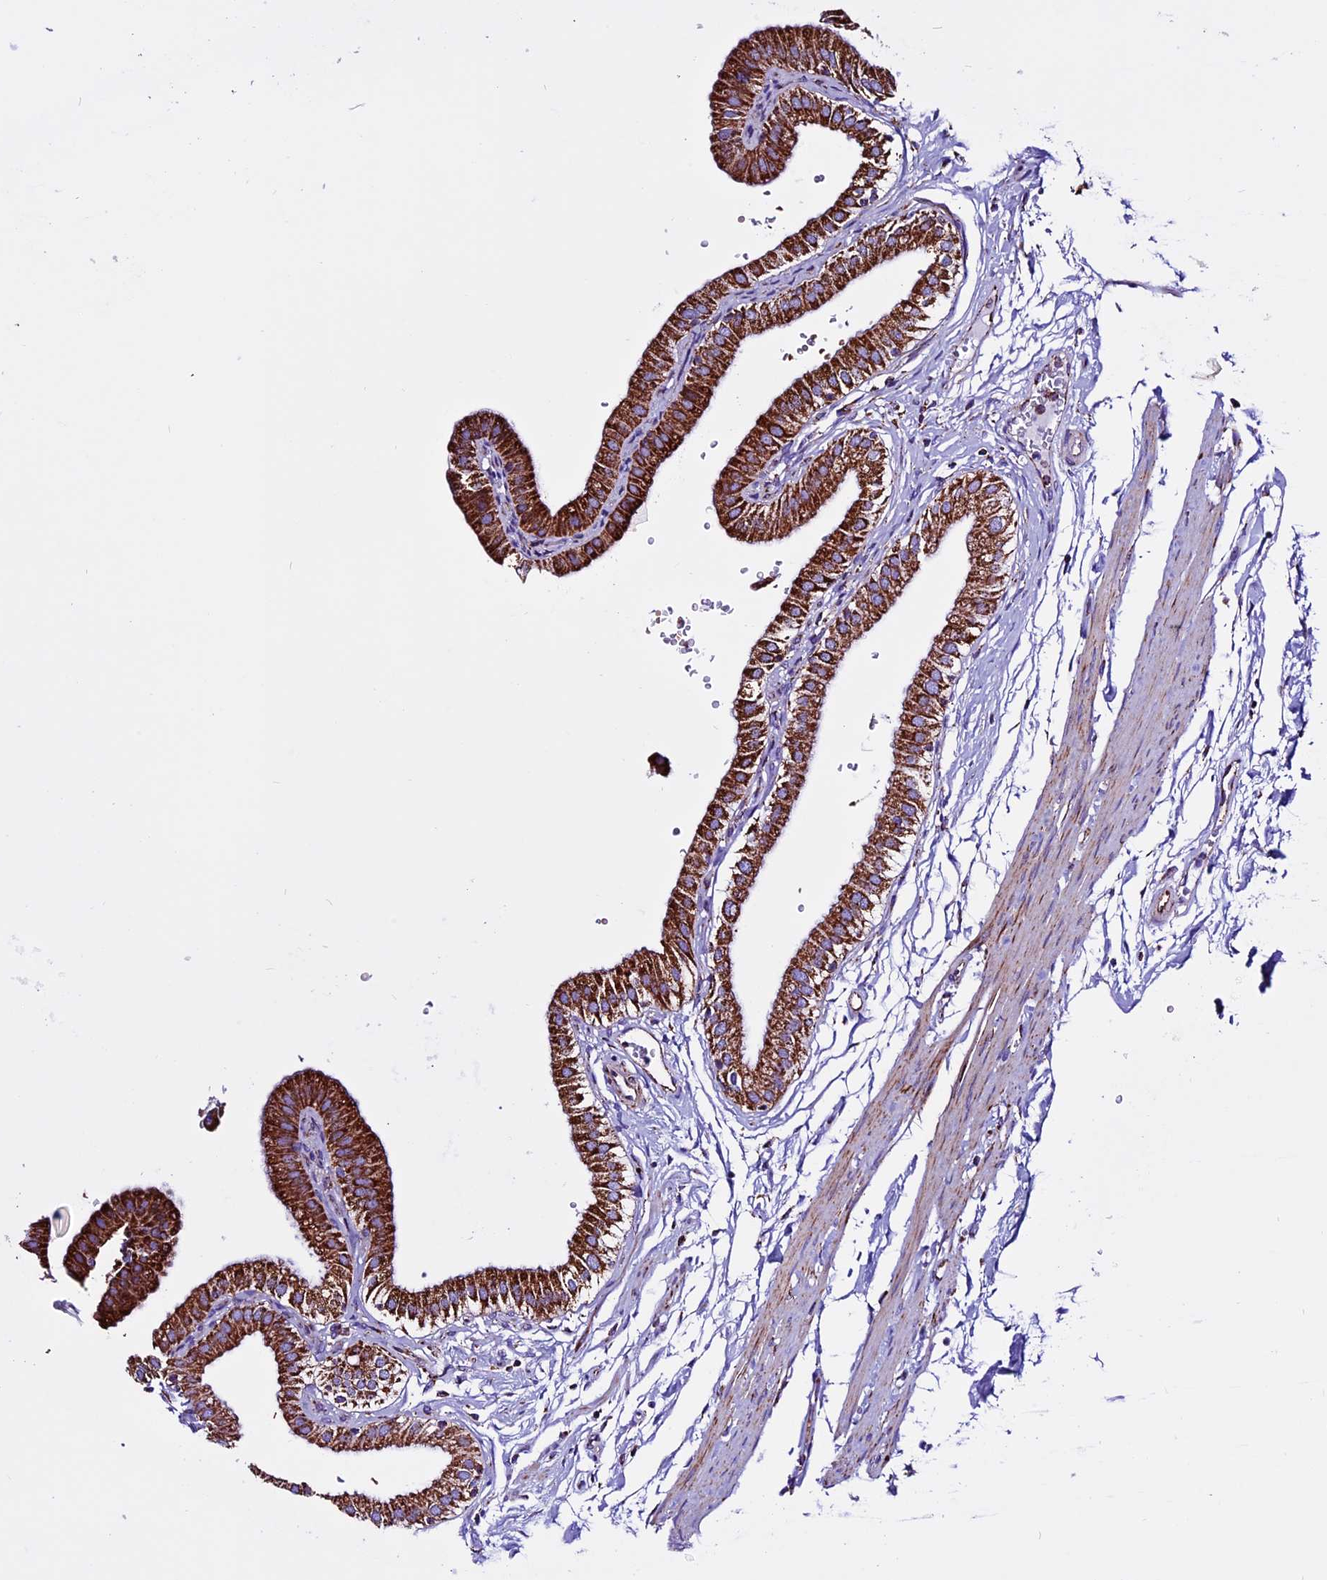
{"staining": {"intensity": "strong", "quantity": ">75%", "location": "cytoplasmic/membranous"}, "tissue": "gallbladder", "cell_type": "Glandular cells", "image_type": "normal", "snomed": [{"axis": "morphology", "description": "Normal tissue, NOS"}, {"axis": "topography", "description": "Gallbladder"}], "caption": "Gallbladder stained for a protein demonstrates strong cytoplasmic/membranous positivity in glandular cells. Nuclei are stained in blue.", "gene": "CX3CL1", "patient": {"sex": "female", "age": 61}}